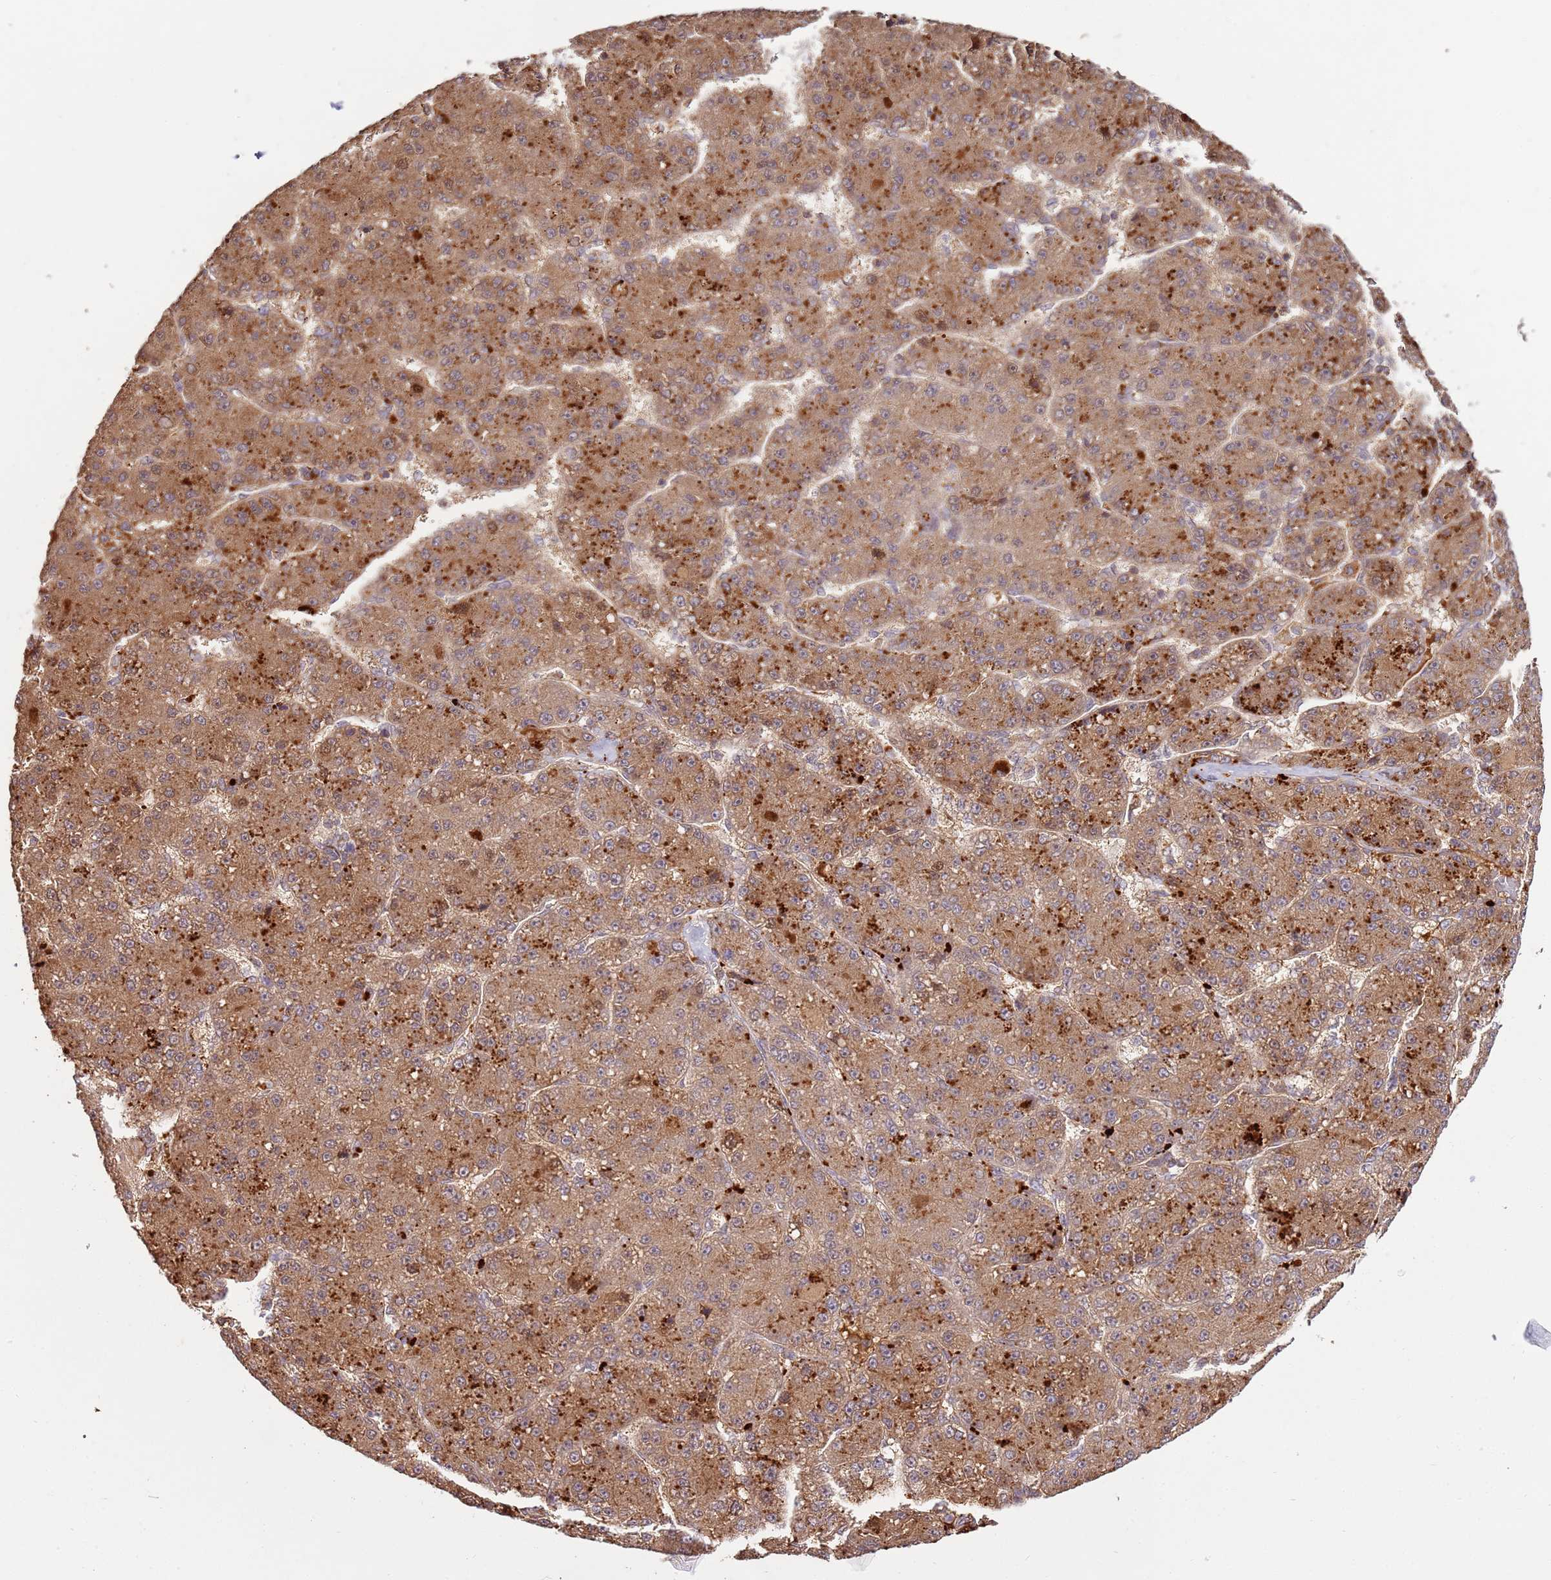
{"staining": {"intensity": "moderate", "quantity": ">75%", "location": "cytoplasmic/membranous"}, "tissue": "liver cancer", "cell_type": "Tumor cells", "image_type": "cancer", "snomed": [{"axis": "morphology", "description": "Carcinoma, Hepatocellular, NOS"}, {"axis": "topography", "description": "Liver"}], "caption": "This histopathology image exhibits immunohistochemistry staining of human liver cancer (hepatocellular carcinoma), with medium moderate cytoplasmic/membranous expression in about >75% of tumor cells.", "gene": "ZNF624", "patient": {"sex": "male", "age": 67}}